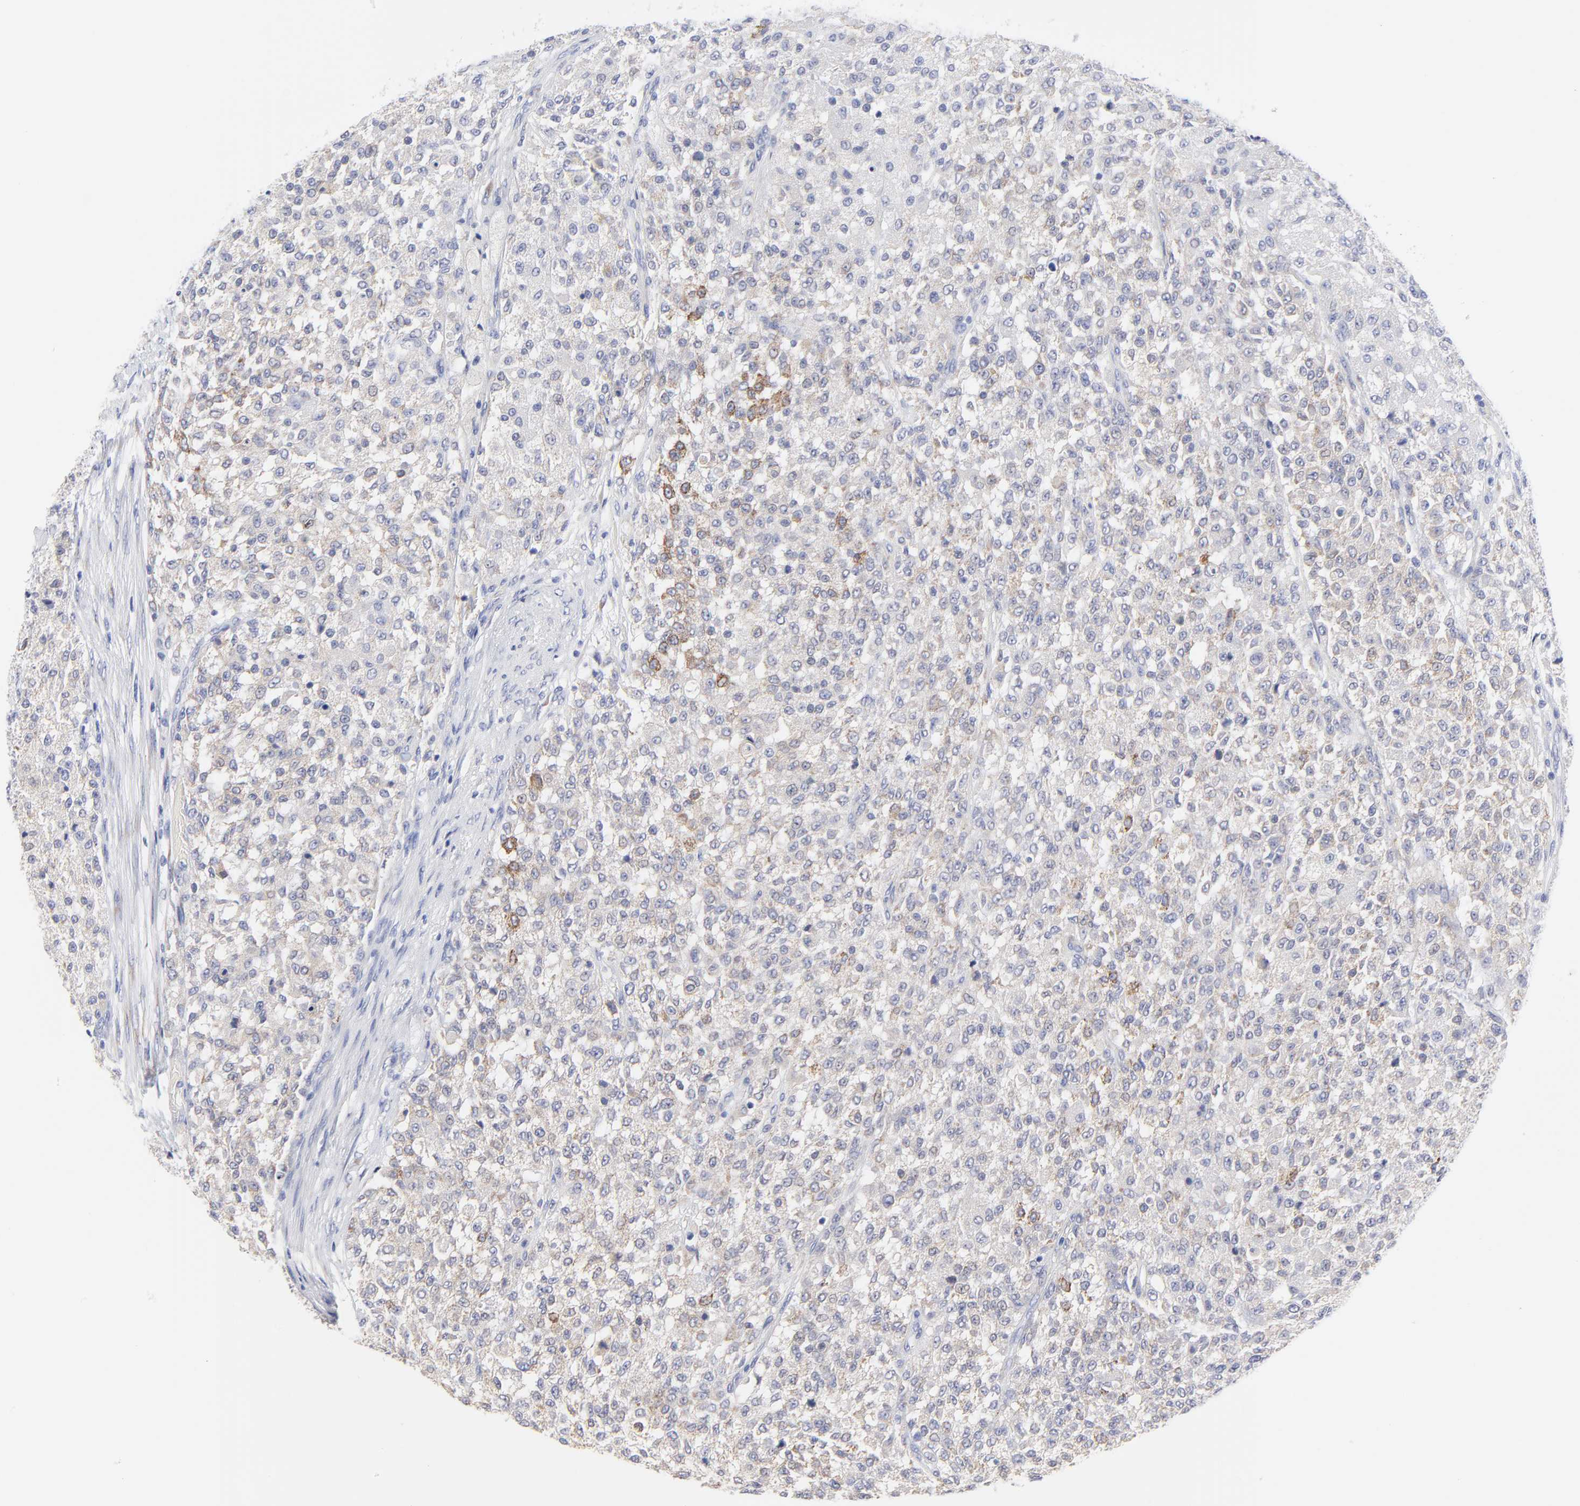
{"staining": {"intensity": "weak", "quantity": "<25%", "location": "cytoplasmic/membranous"}, "tissue": "testis cancer", "cell_type": "Tumor cells", "image_type": "cancer", "snomed": [{"axis": "morphology", "description": "Seminoma, NOS"}, {"axis": "topography", "description": "Testis"}], "caption": "This is a image of immunohistochemistry (IHC) staining of testis seminoma, which shows no expression in tumor cells.", "gene": "DUSP9", "patient": {"sex": "male", "age": 59}}